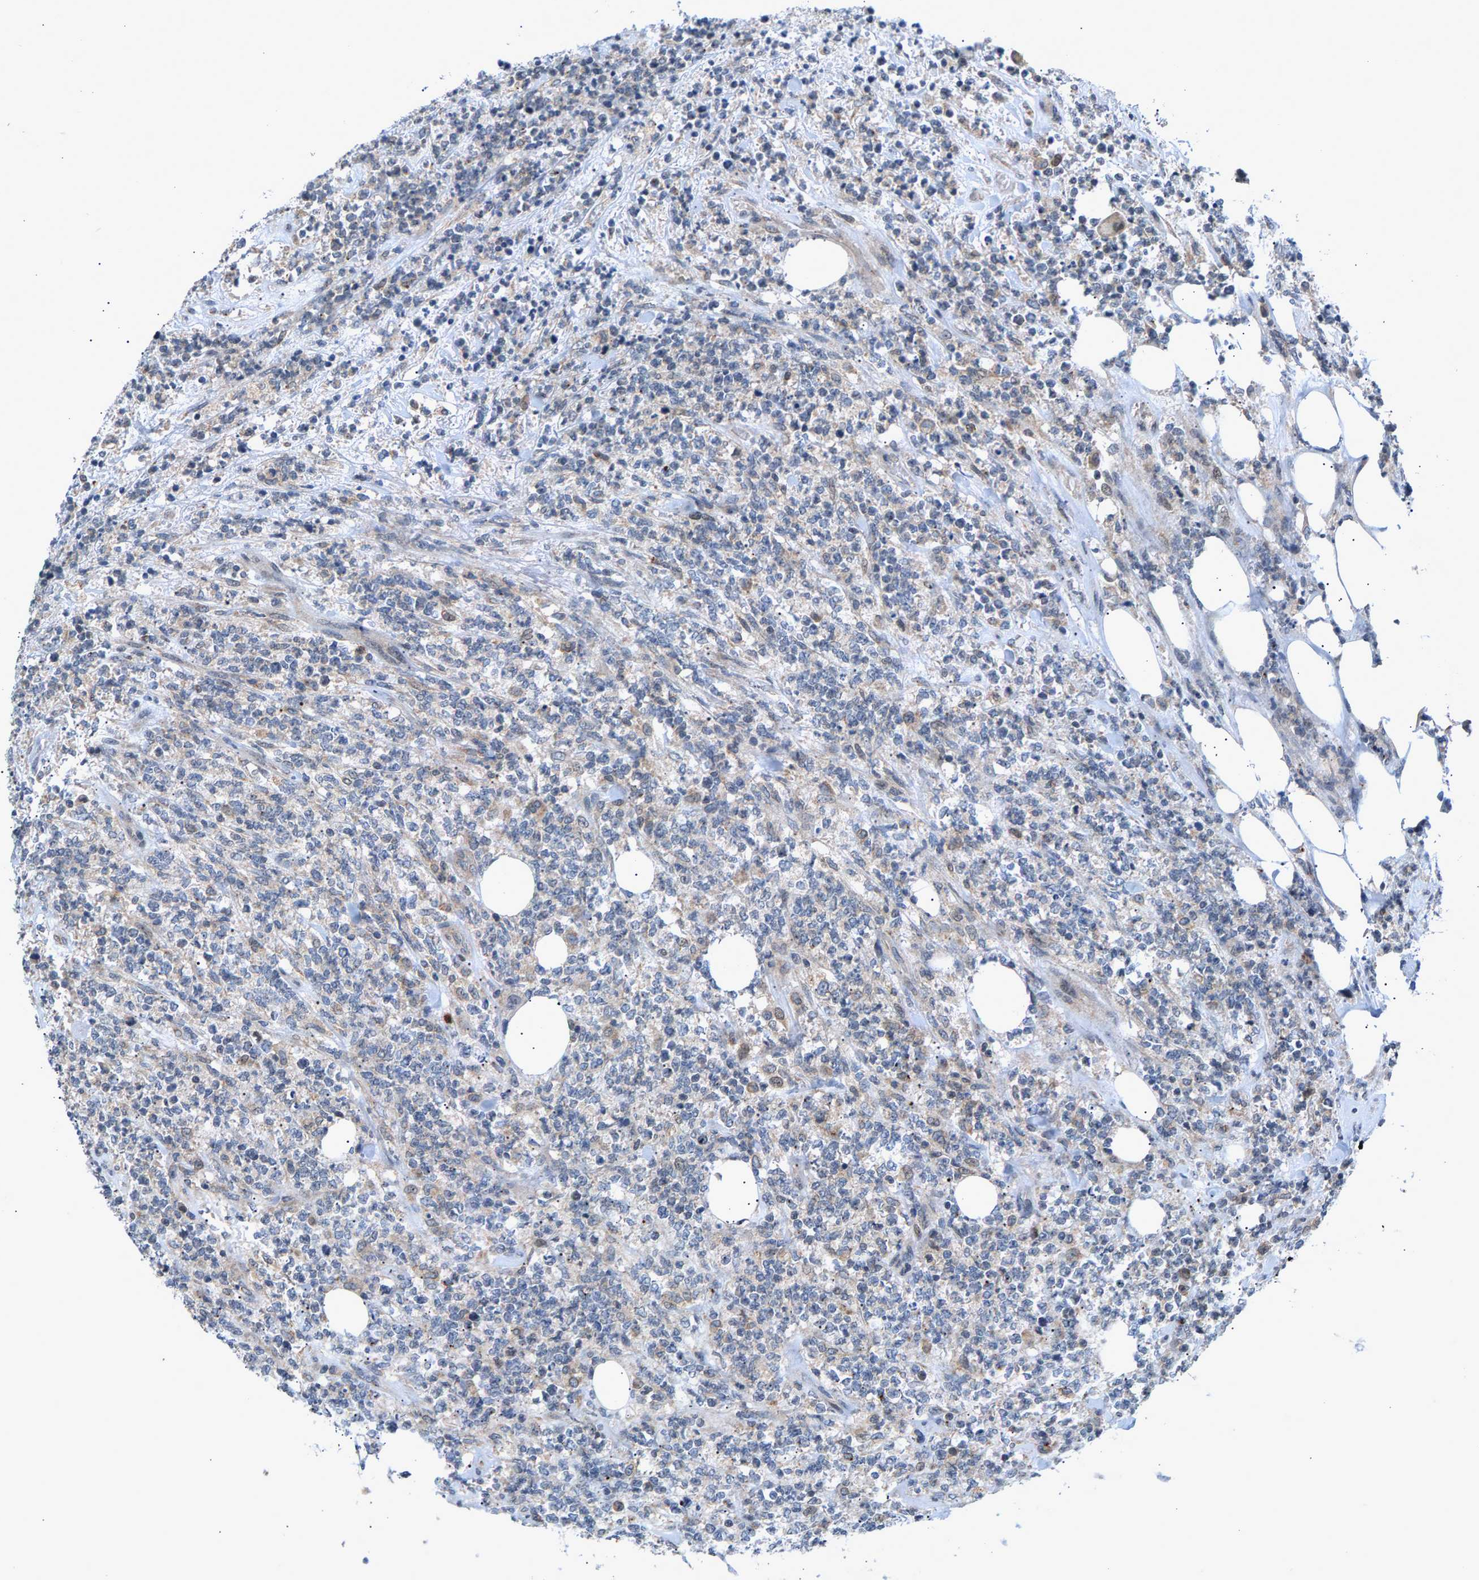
{"staining": {"intensity": "negative", "quantity": "none", "location": "none"}, "tissue": "lymphoma", "cell_type": "Tumor cells", "image_type": "cancer", "snomed": [{"axis": "morphology", "description": "Malignant lymphoma, non-Hodgkin's type, High grade"}, {"axis": "topography", "description": "Soft tissue"}], "caption": "A high-resolution photomicrograph shows immunohistochemistry (IHC) staining of high-grade malignant lymphoma, non-Hodgkin's type, which reveals no significant staining in tumor cells.", "gene": "ZPR1", "patient": {"sex": "male", "age": 18}}